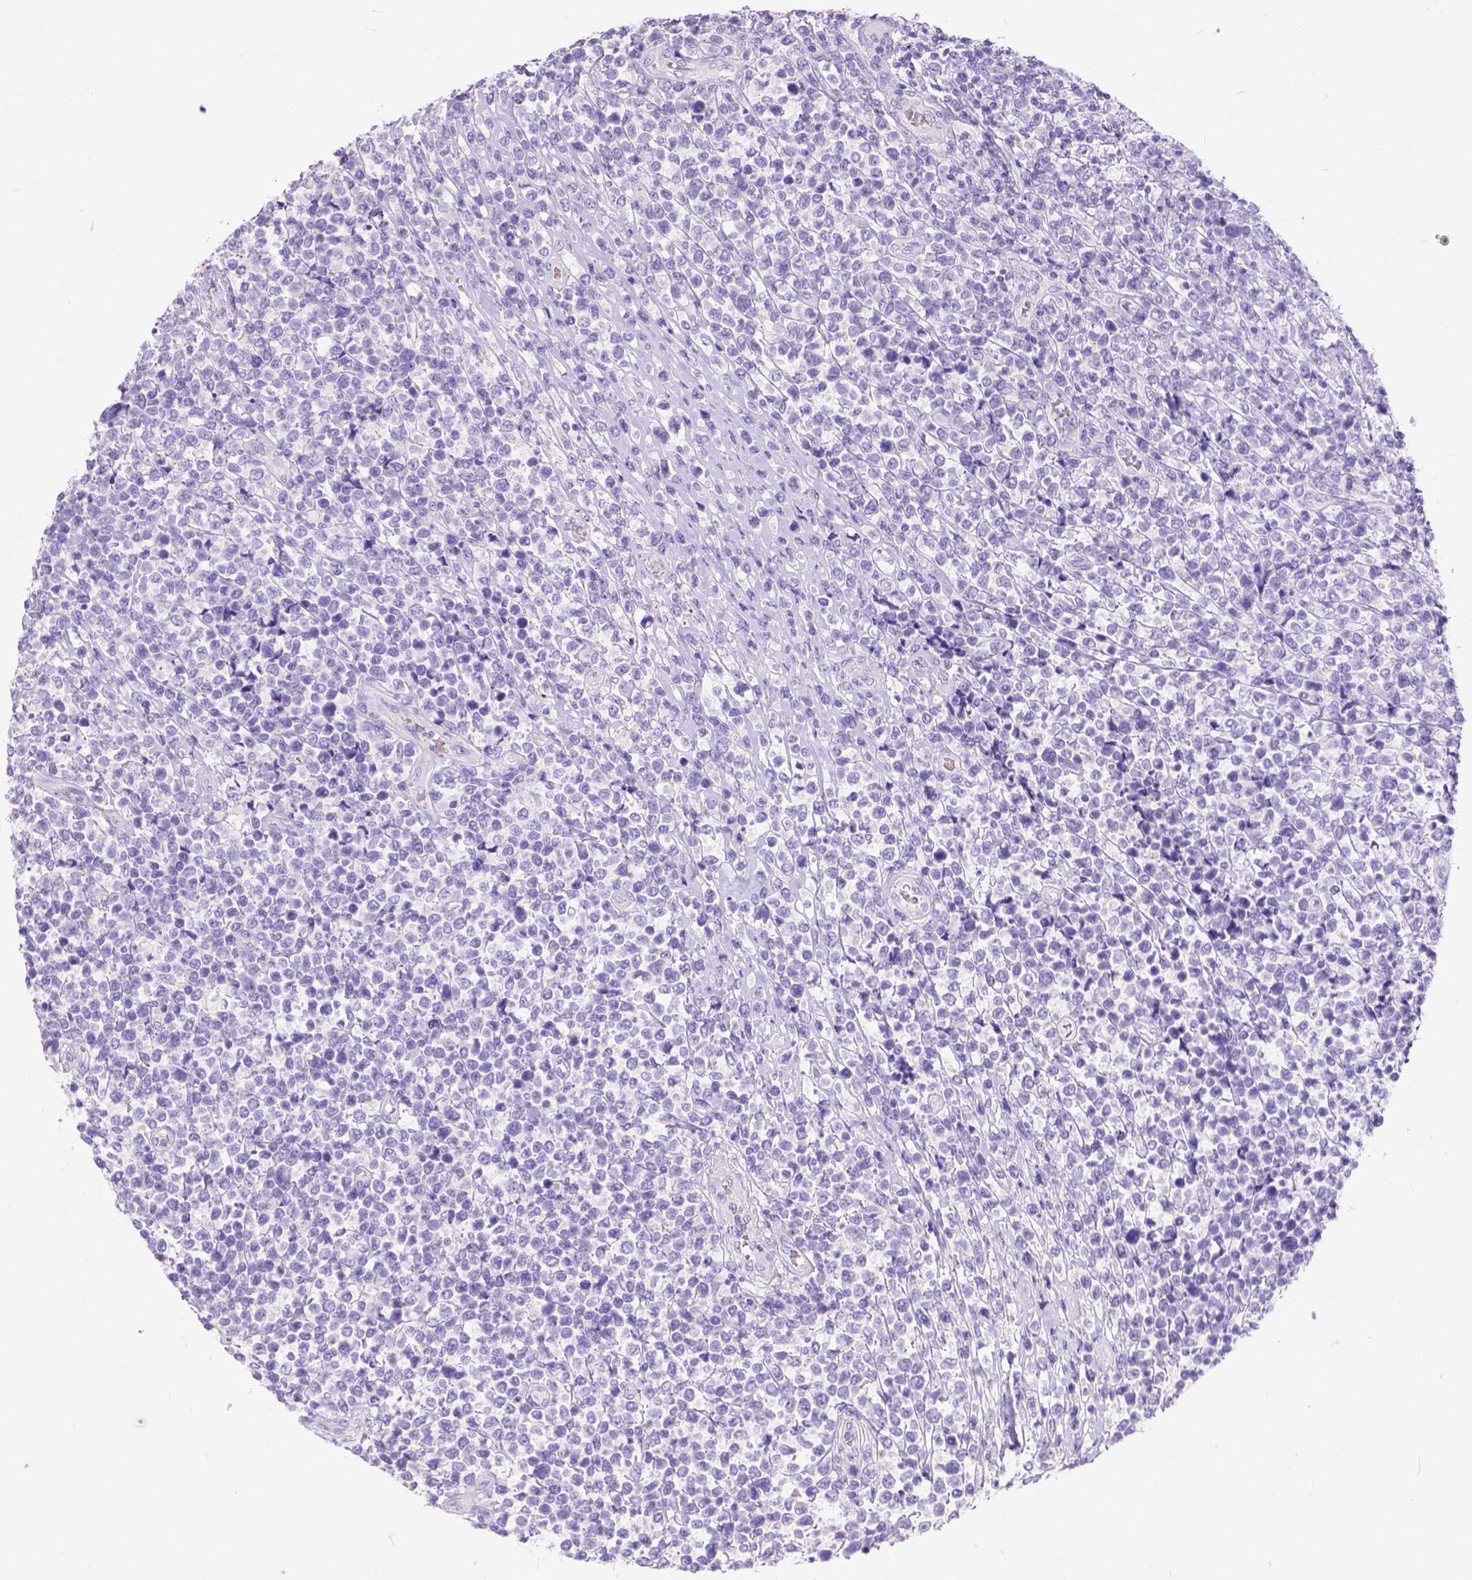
{"staining": {"intensity": "negative", "quantity": "none", "location": "none"}, "tissue": "lymphoma", "cell_type": "Tumor cells", "image_type": "cancer", "snomed": [{"axis": "morphology", "description": "Malignant lymphoma, non-Hodgkin's type, High grade"}, {"axis": "topography", "description": "Soft tissue"}], "caption": "This is an immunohistochemistry (IHC) photomicrograph of lymphoma. There is no expression in tumor cells.", "gene": "GNRHR", "patient": {"sex": "female", "age": 56}}